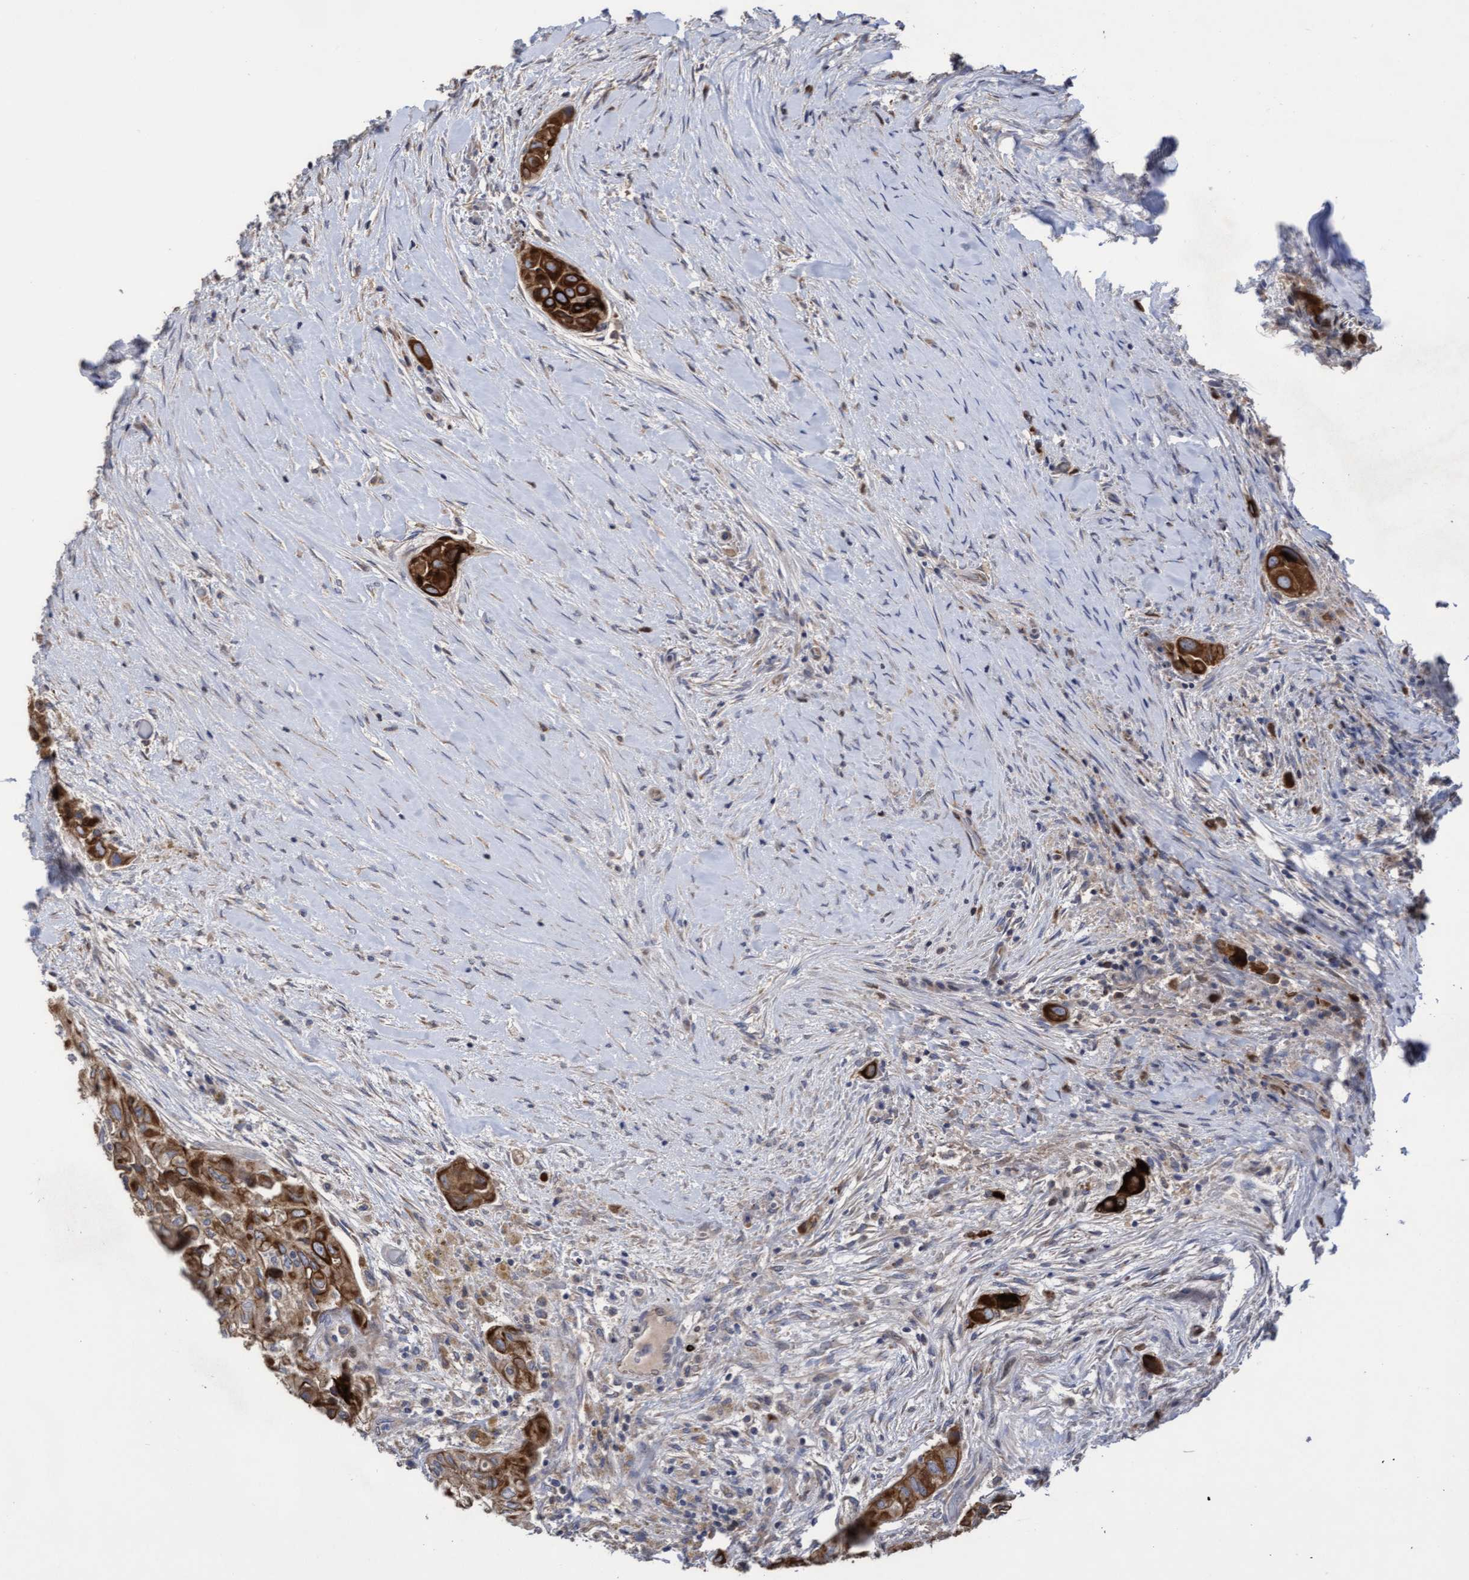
{"staining": {"intensity": "strong", "quantity": ">75%", "location": "cytoplasmic/membranous"}, "tissue": "thyroid cancer", "cell_type": "Tumor cells", "image_type": "cancer", "snomed": [{"axis": "morphology", "description": "Papillary adenocarcinoma, NOS"}, {"axis": "topography", "description": "Thyroid gland"}], "caption": "The photomicrograph displays staining of thyroid cancer, revealing strong cytoplasmic/membranous protein expression (brown color) within tumor cells.", "gene": "KRT24", "patient": {"sex": "female", "age": 59}}